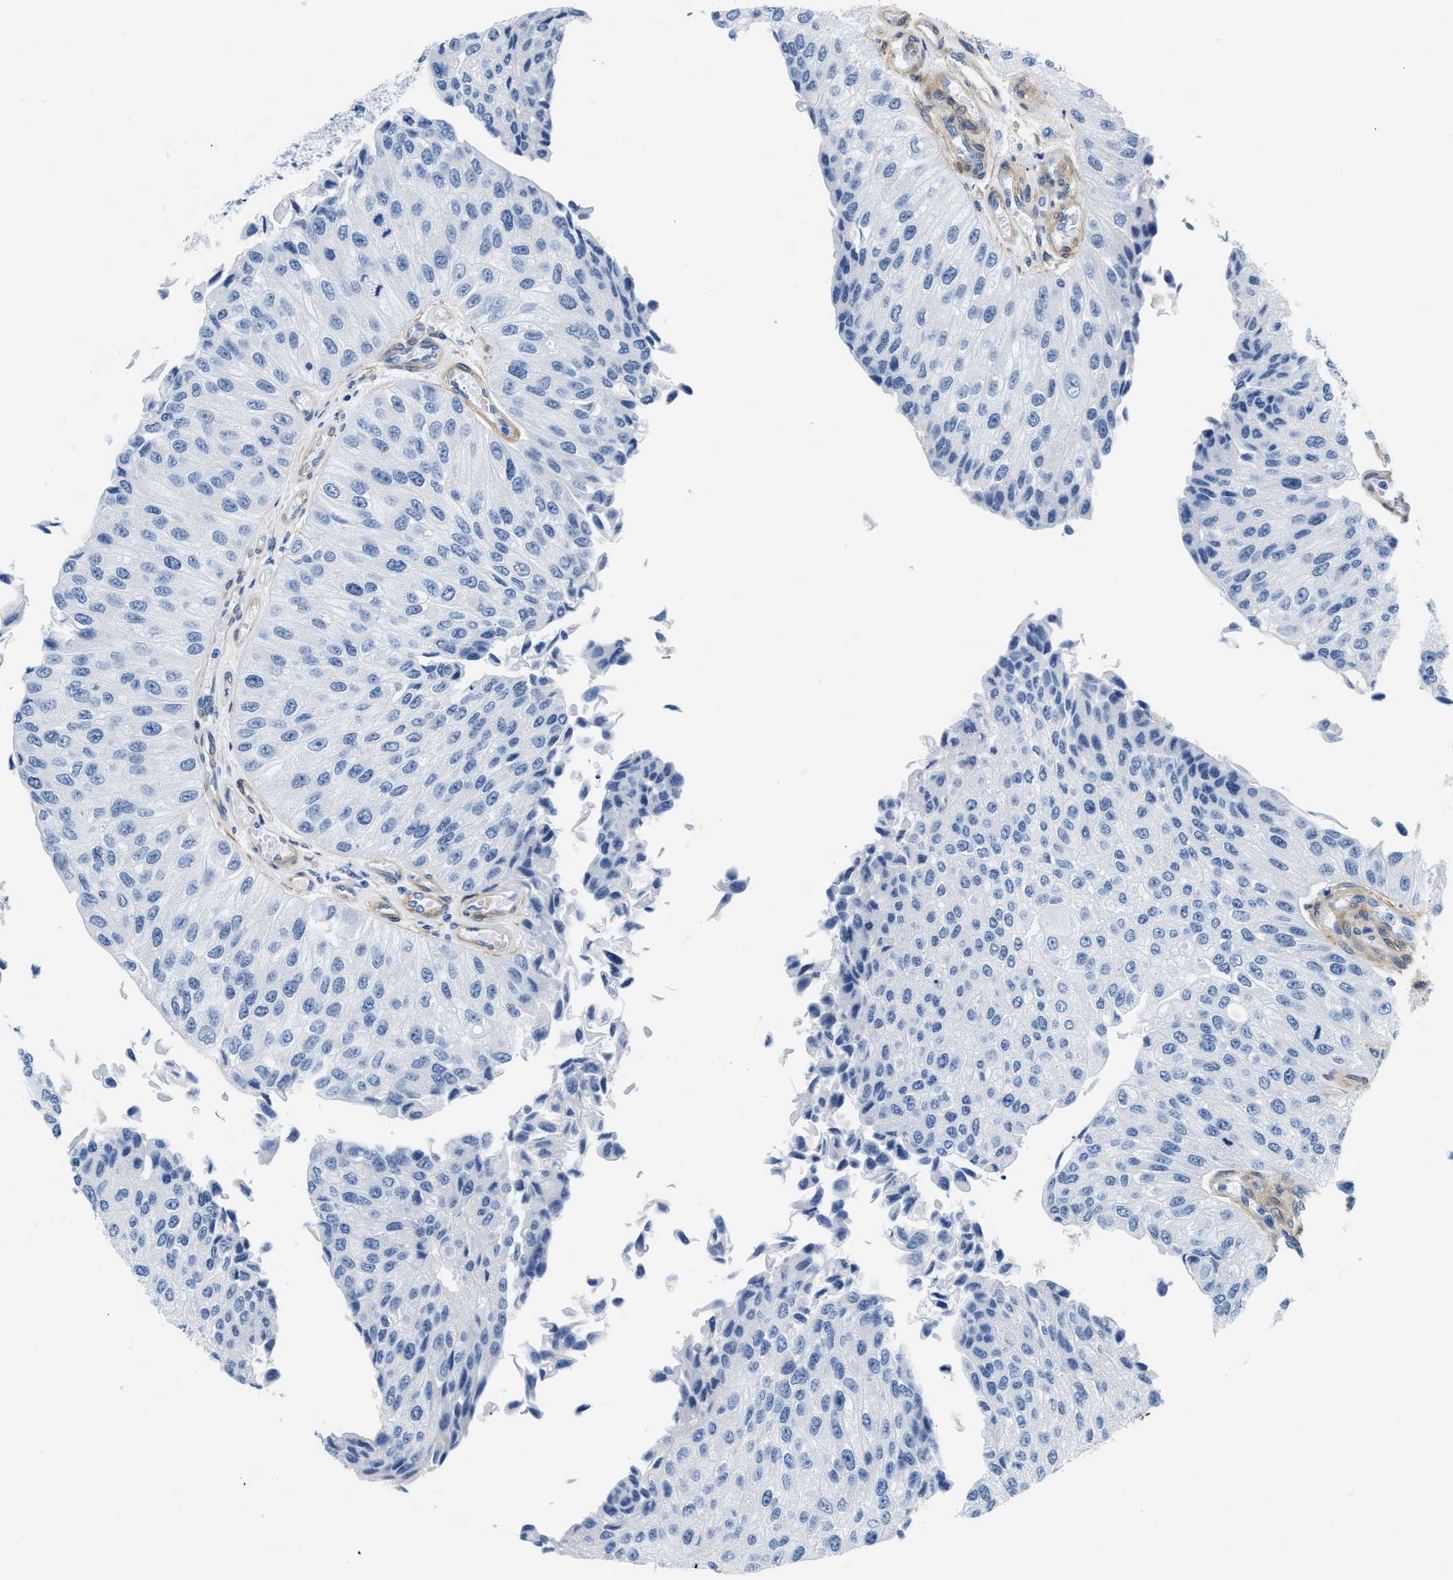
{"staining": {"intensity": "negative", "quantity": "none", "location": "none"}, "tissue": "urothelial cancer", "cell_type": "Tumor cells", "image_type": "cancer", "snomed": [{"axis": "morphology", "description": "Urothelial carcinoma, High grade"}, {"axis": "topography", "description": "Kidney"}, {"axis": "topography", "description": "Urinary bladder"}], "caption": "IHC of high-grade urothelial carcinoma shows no expression in tumor cells.", "gene": "PDGFRB", "patient": {"sex": "male", "age": 77}}